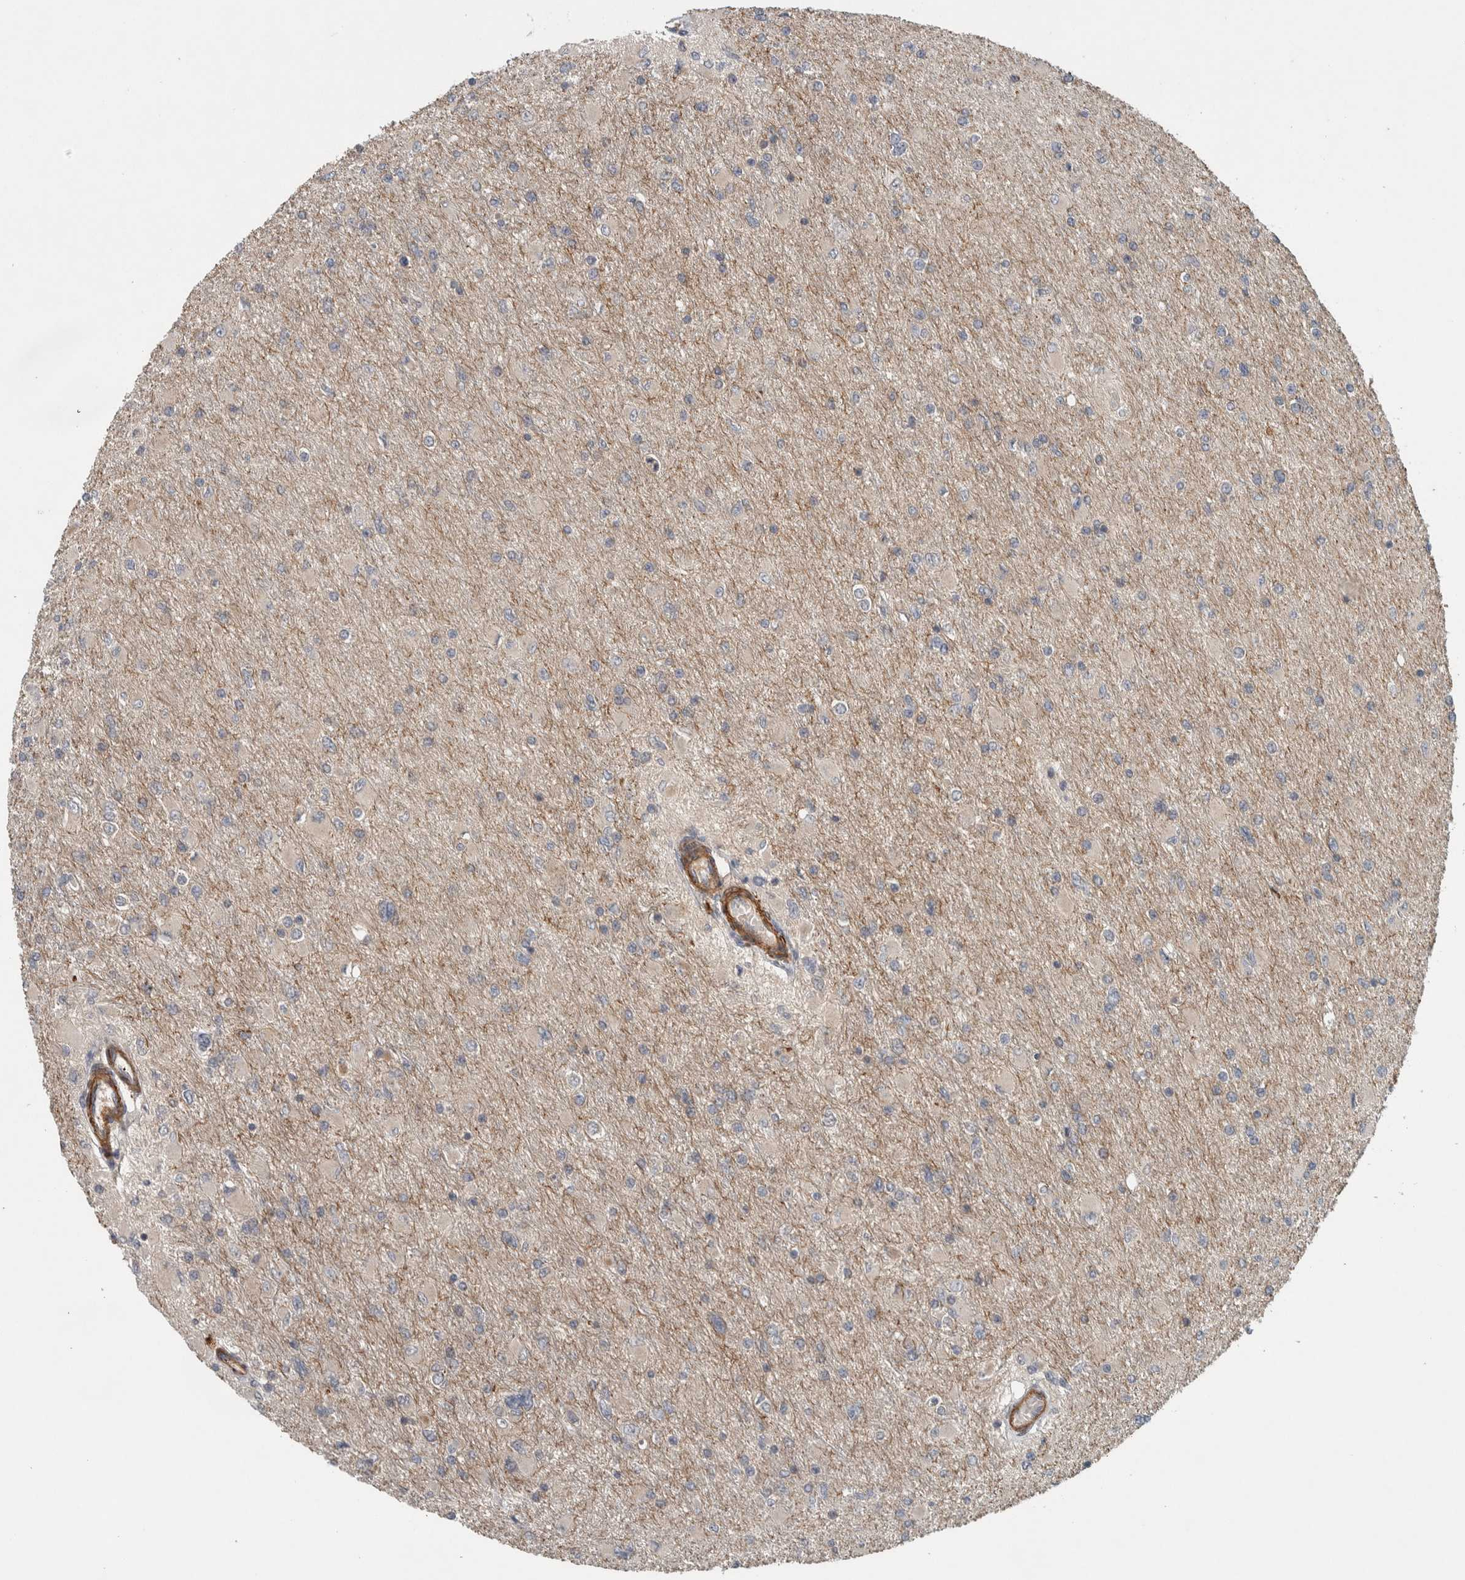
{"staining": {"intensity": "negative", "quantity": "none", "location": "none"}, "tissue": "glioma", "cell_type": "Tumor cells", "image_type": "cancer", "snomed": [{"axis": "morphology", "description": "Glioma, malignant, High grade"}, {"axis": "topography", "description": "Cerebral cortex"}], "caption": "DAB (3,3'-diaminobenzidine) immunohistochemical staining of glioma exhibits no significant positivity in tumor cells.", "gene": "LBHD1", "patient": {"sex": "female", "age": 36}}